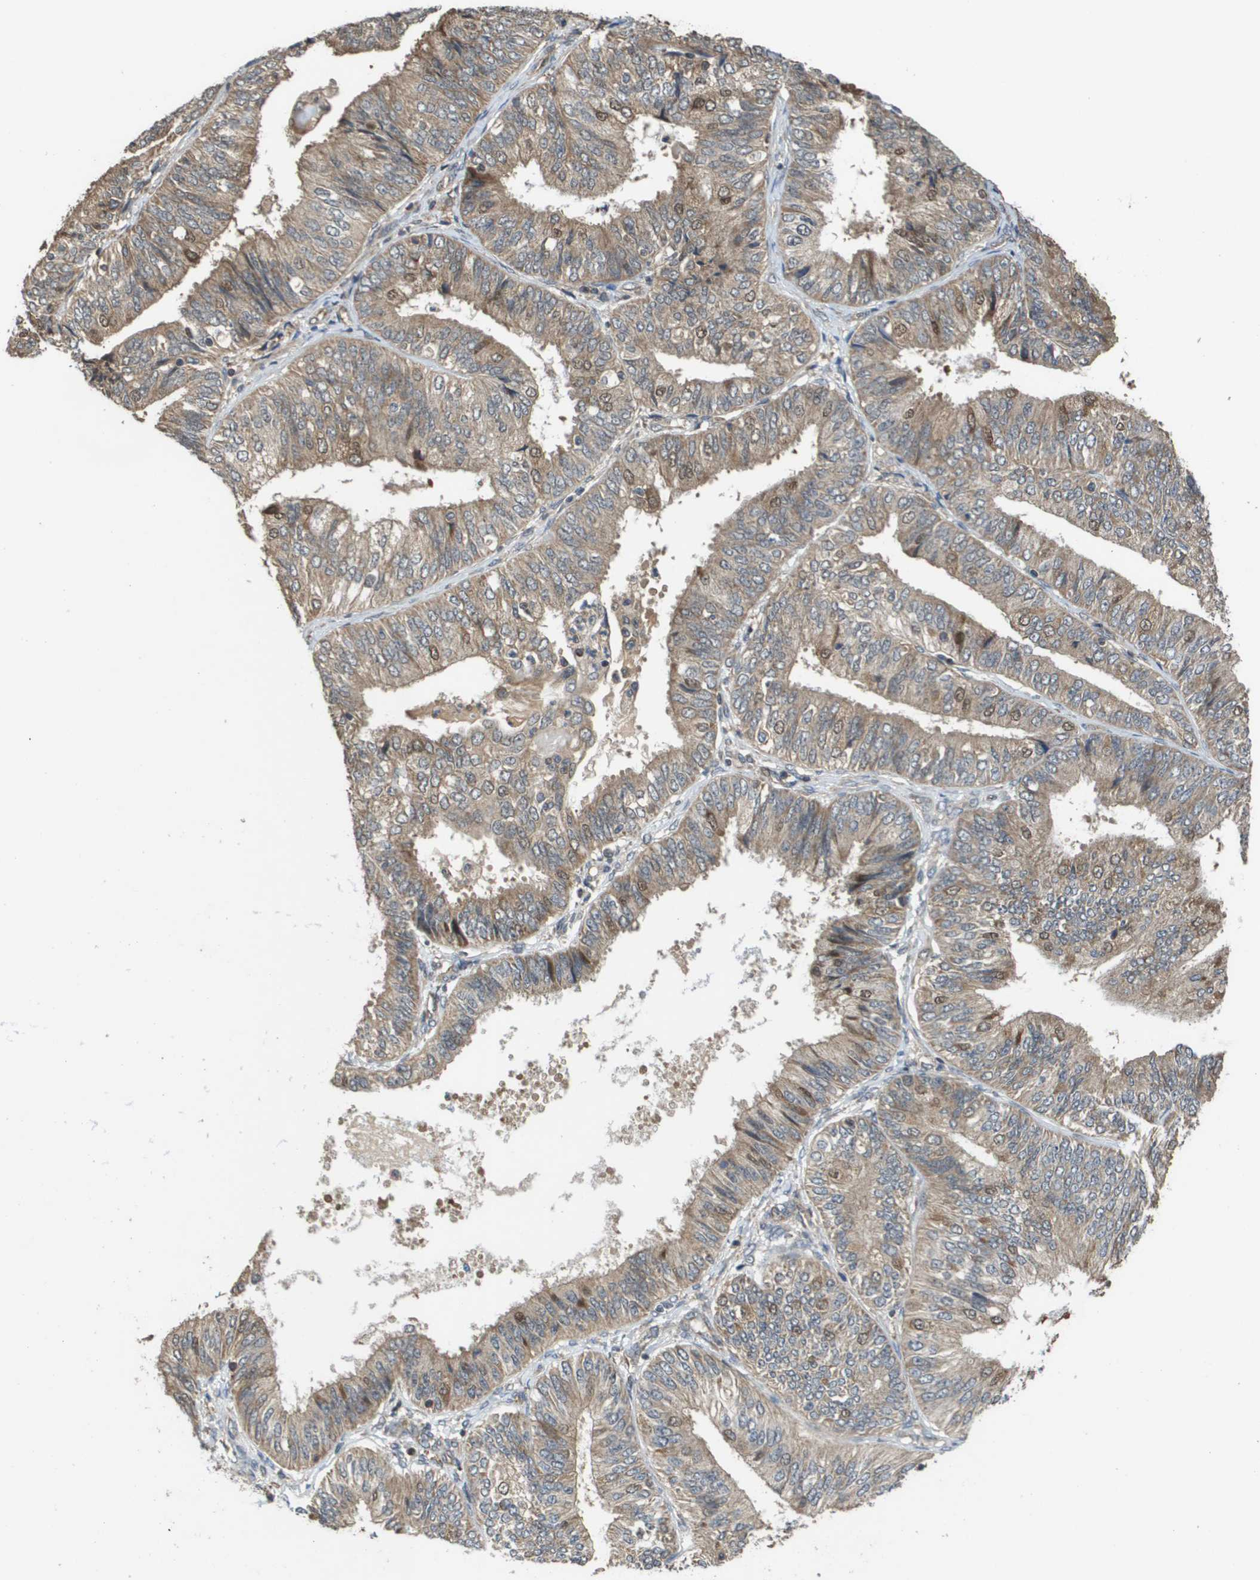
{"staining": {"intensity": "weak", "quantity": ">75%", "location": "cytoplasmic/membranous"}, "tissue": "endometrial cancer", "cell_type": "Tumor cells", "image_type": "cancer", "snomed": [{"axis": "morphology", "description": "Adenocarcinoma, NOS"}, {"axis": "topography", "description": "Endometrium"}], "caption": "Immunohistochemical staining of adenocarcinoma (endometrial) displays low levels of weak cytoplasmic/membranous protein positivity in about >75% of tumor cells. The staining is performed using DAB (3,3'-diaminobenzidine) brown chromogen to label protein expression. The nuclei are counter-stained blue using hematoxylin.", "gene": "RBM38", "patient": {"sex": "female", "age": 58}}